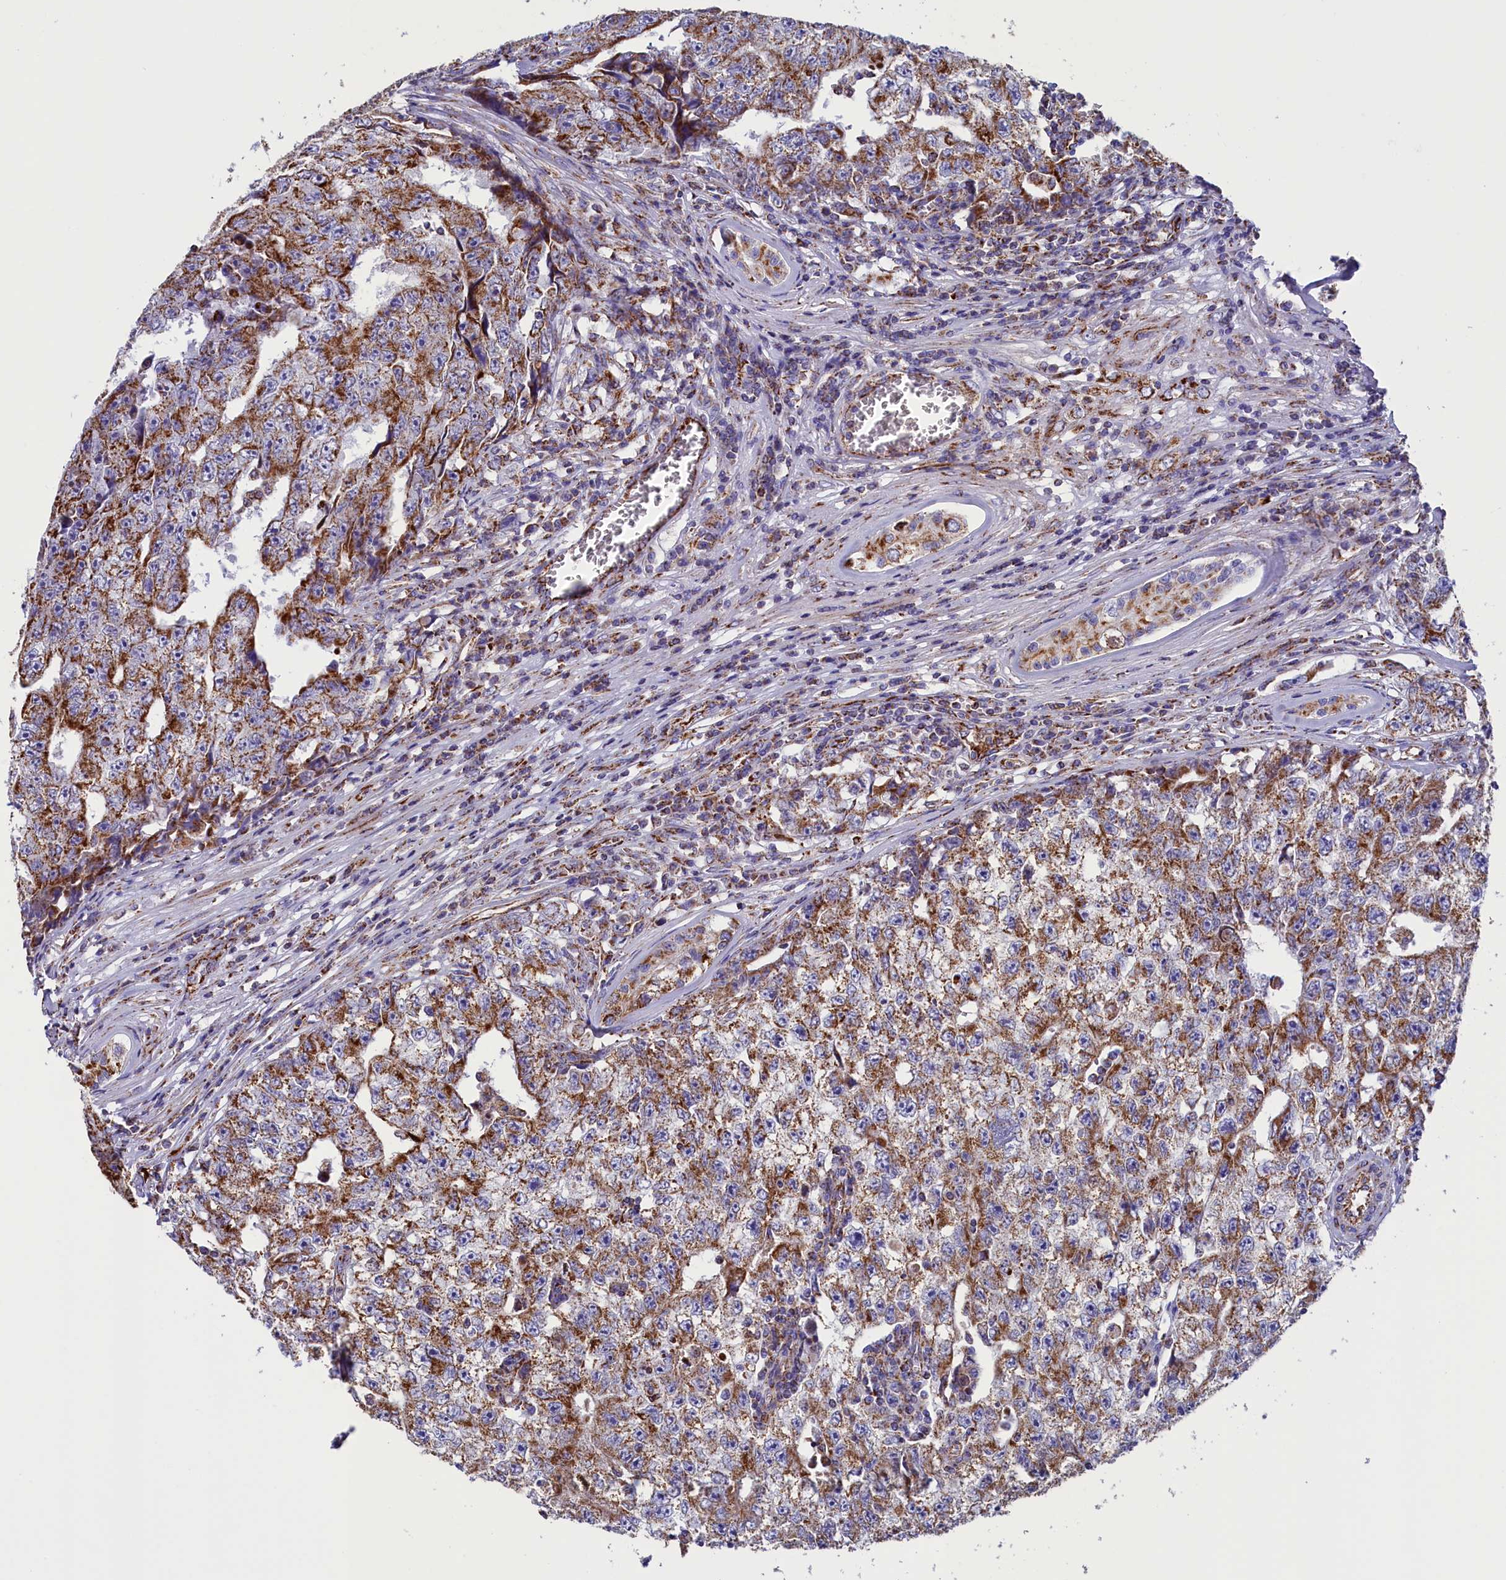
{"staining": {"intensity": "moderate", "quantity": ">75%", "location": "cytoplasmic/membranous"}, "tissue": "testis cancer", "cell_type": "Tumor cells", "image_type": "cancer", "snomed": [{"axis": "morphology", "description": "Carcinoma, Embryonal, NOS"}, {"axis": "topography", "description": "Testis"}], "caption": "High-magnification brightfield microscopy of testis cancer stained with DAB (3,3'-diaminobenzidine) (brown) and counterstained with hematoxylin (blue). tumor cells exhibit moderate cytoplasmic/membranous expression is identified in about>75% of cells.", "gene": "SLC39A3", "patient": {"sex": "male", "age": 17}}